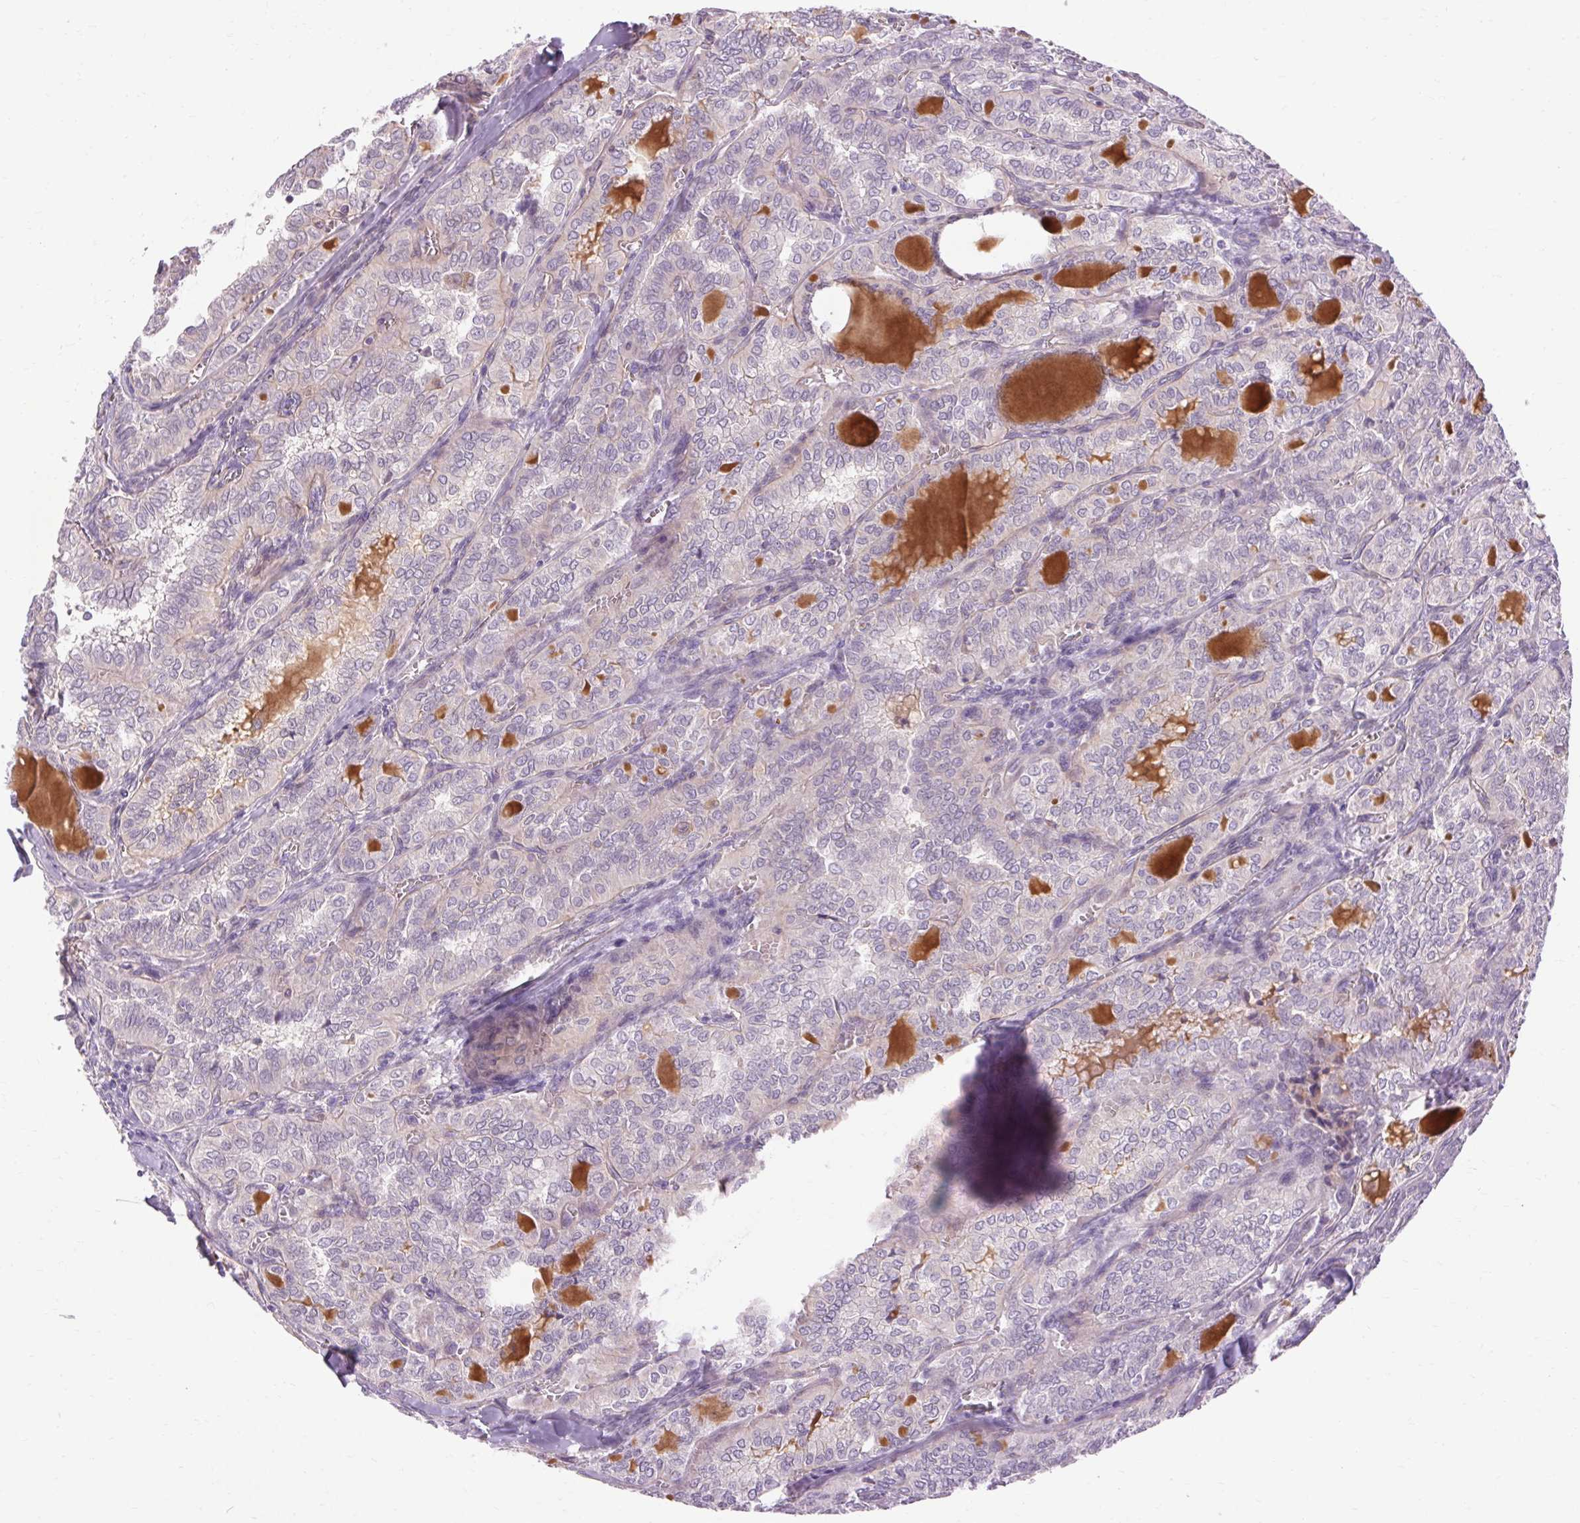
{"staining": {"intensity": "negative", "quantity": "none", "location": "none"}, "tissue": "thyroid cancer", "cell_type": "Tumor cells", "image_type": "cancer", "snomed": [{"axis": "morphology", "description": "Papillary adenocarcinoma, NOS"}, {"axis": "topography", "description": "Thyroid gland"}], "caption": "DAB (3,3'-diaminobenzidine) immunohistochemical staining of thyroid cancer exhibits no significant expression in tumor cells.", "gene": "TM6SF1", "patient": {"sex": "female", "age": 41}}